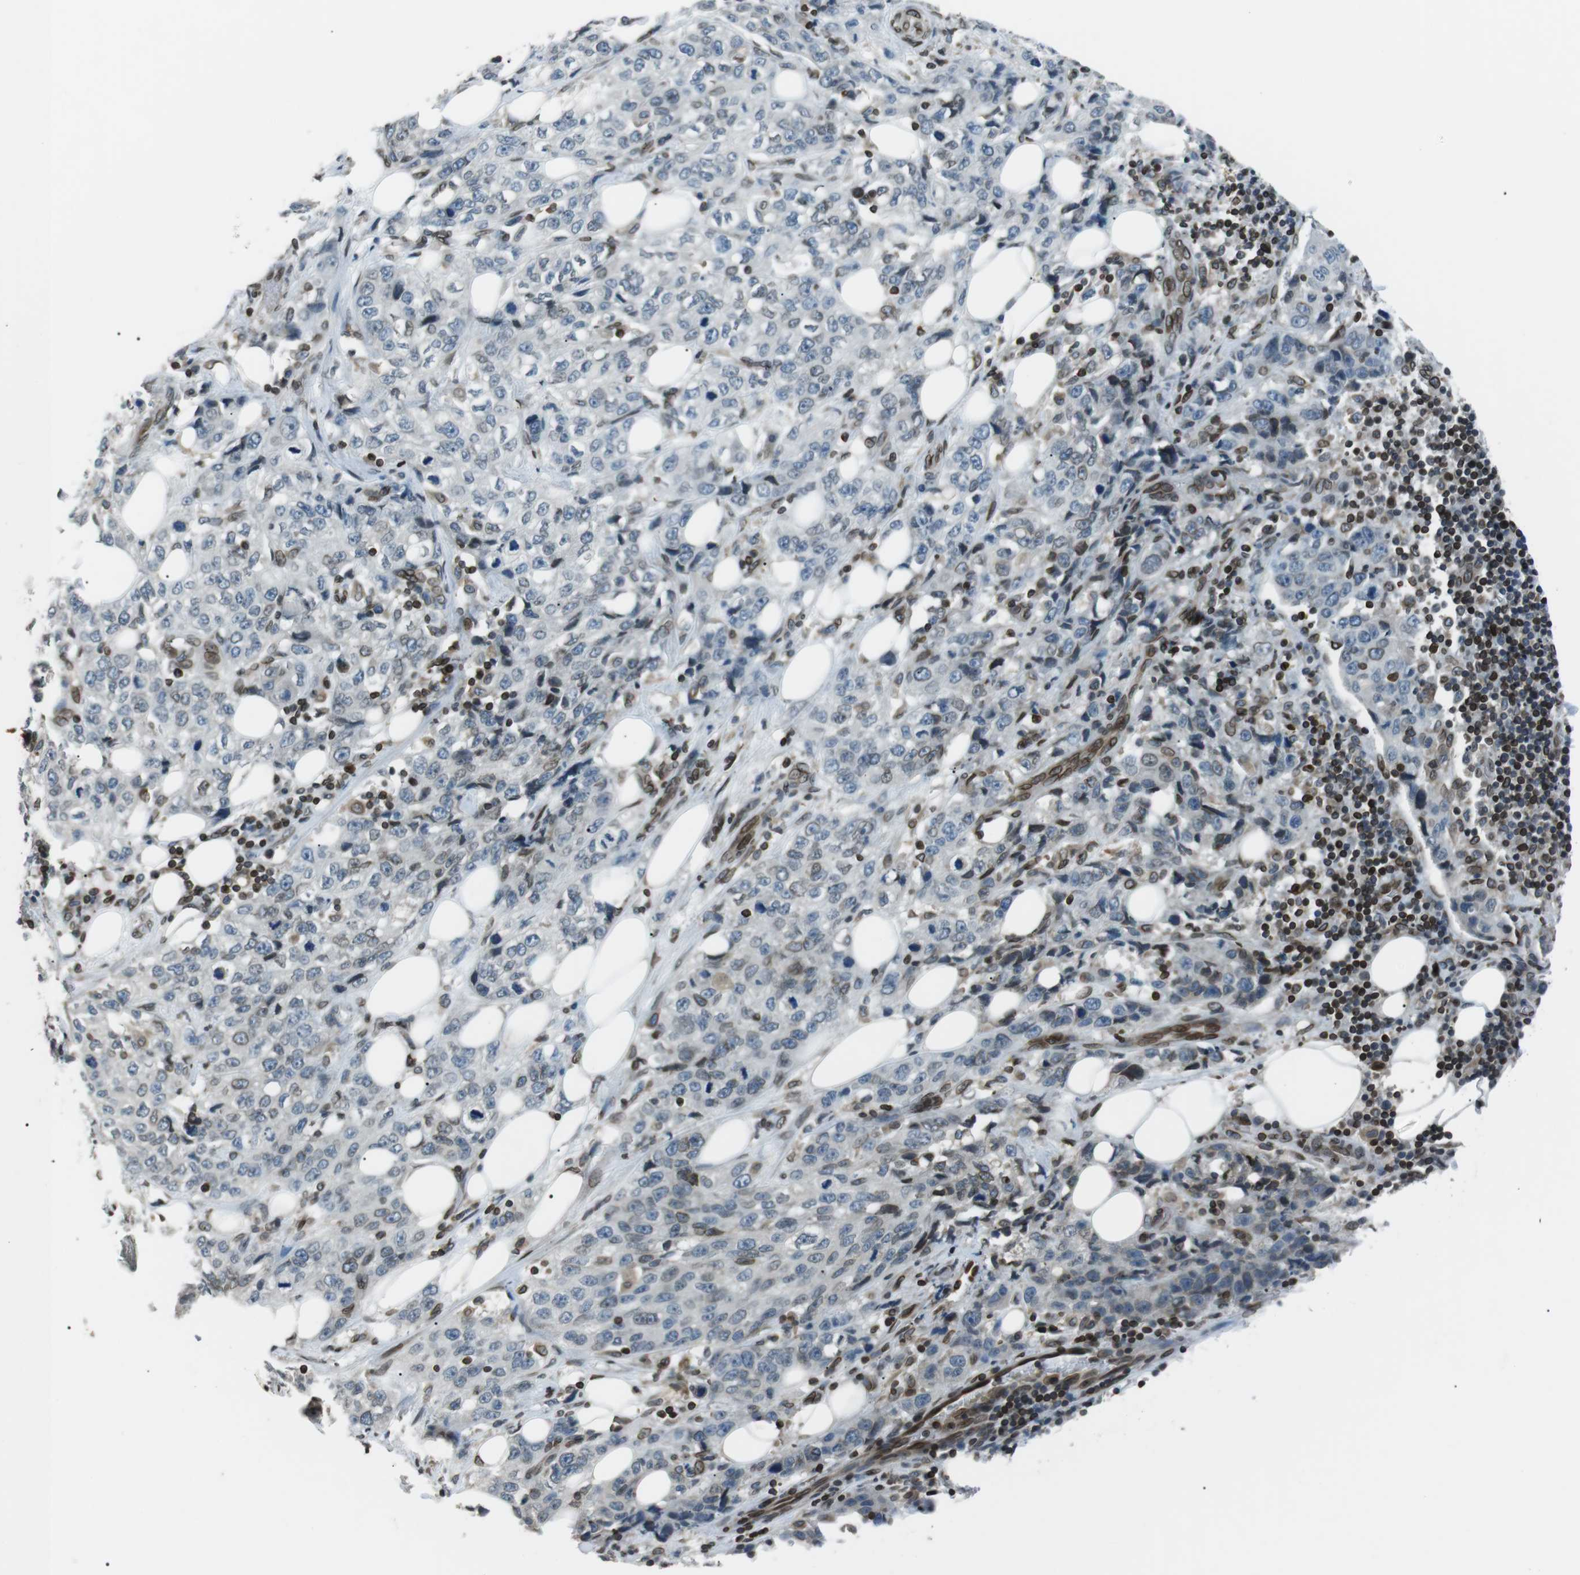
{"staining": {"intensity": "moderate", "quantity": "<25%", "location": "nuclear"}, "tissue": "stomach cancer", "cell_type": "Tumor cells", "image_type": "cancer", "snomed": [{"axis": "morphology", "description": "Adenocarcinoma, NOS"}, {"axis": "topography", "description": "Stomach"}], "caption": "Human adenocarcinoma (stomach) stained with a protein marker exhibits moderate staining in tumor cells.", "gene": "TMX4", "patient": {"sex": "male", "age": 48}}